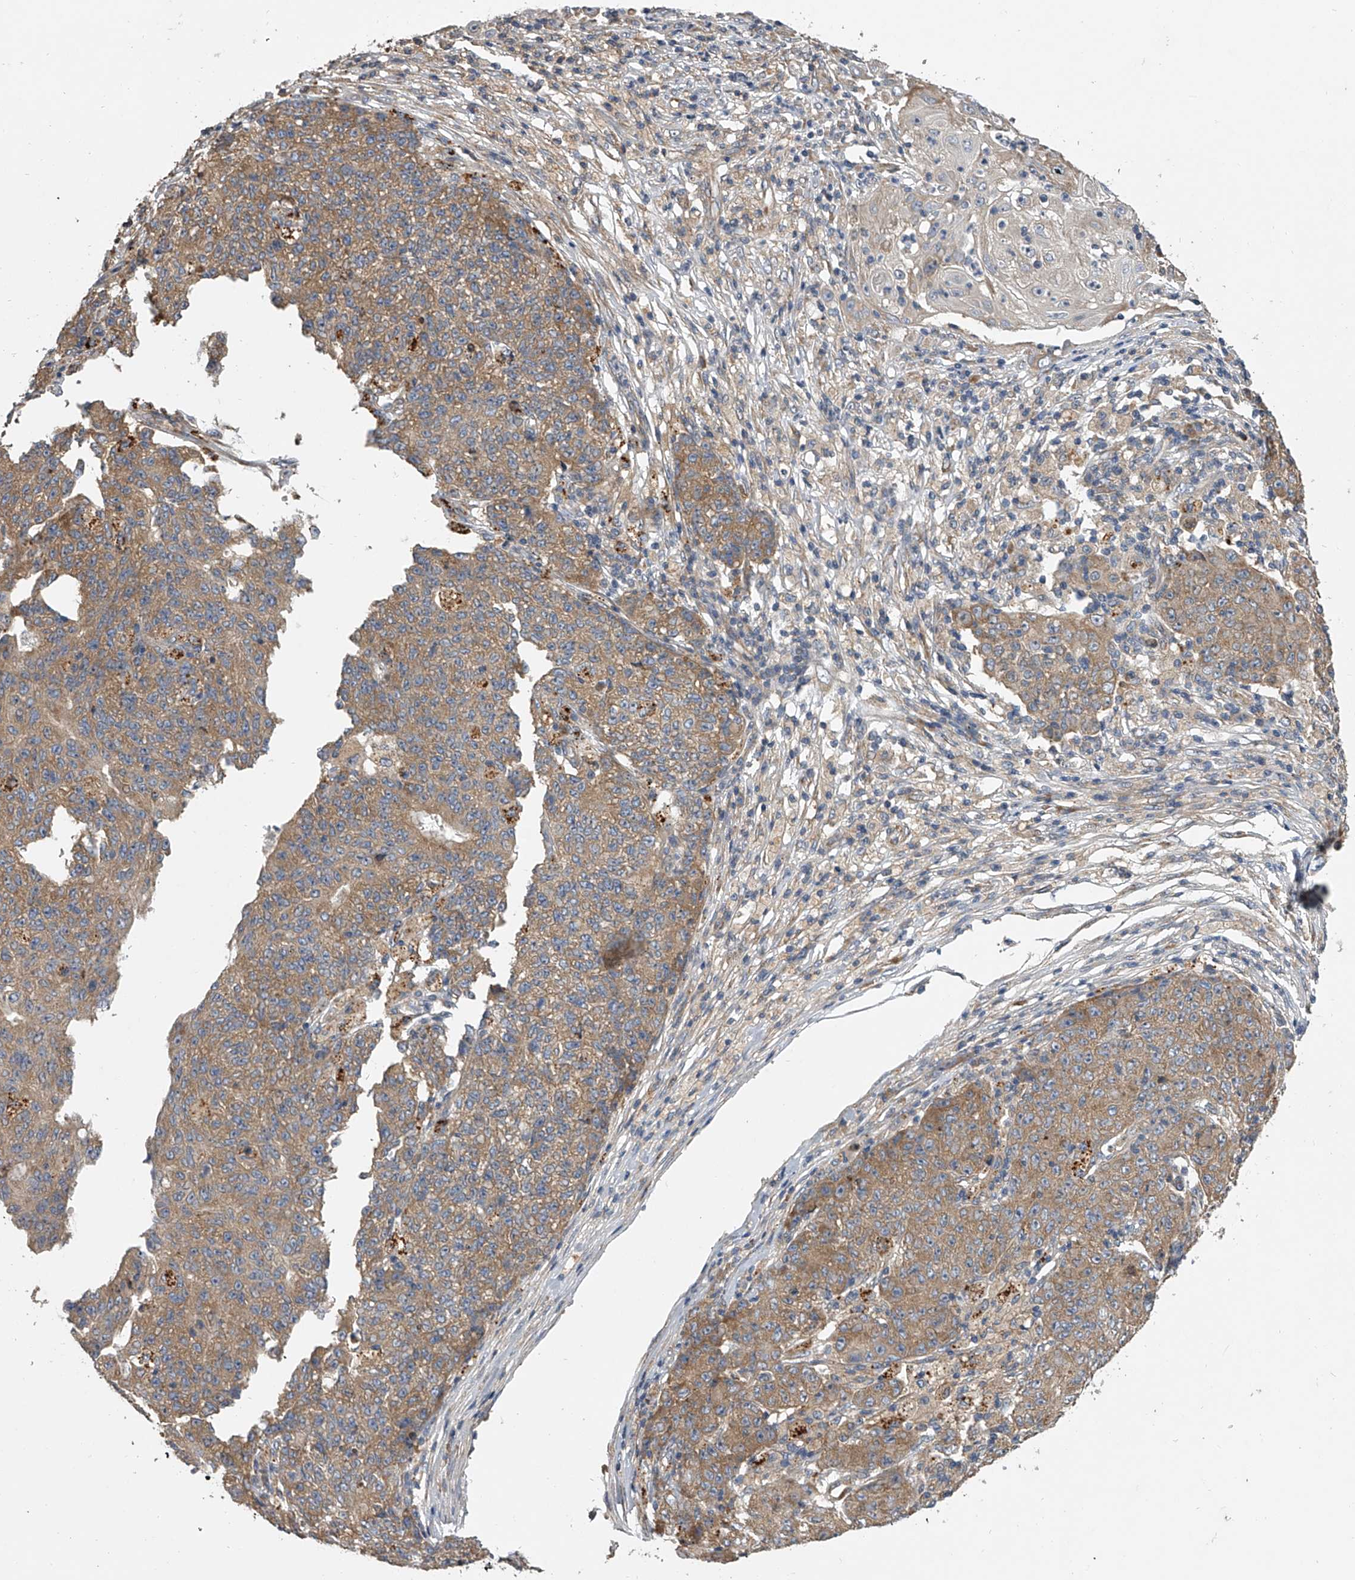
{"staining": {"intensity": "moderate", "quantity": ">75%", "location": "cytoplasmic/membranous"}, "tissue": "ovarian cancer", "cell_type": "Tumor cells", "image_type": "cancer", "snomed": [{"axis": "morphology", "description": "Carcinoma, endometroid"}, {"axis": "topography", "description": "Ovary"}], "caption": "A brown stain labels moderate cytoplasmic/membranous staining of a protein in endometroid carcinoma (ovarian) tumor cells. (Brightfield microscopy of DAB IHC at high magnification).", "gene": "DOCK9", "patient": {"sex": "female", "age": 42}}